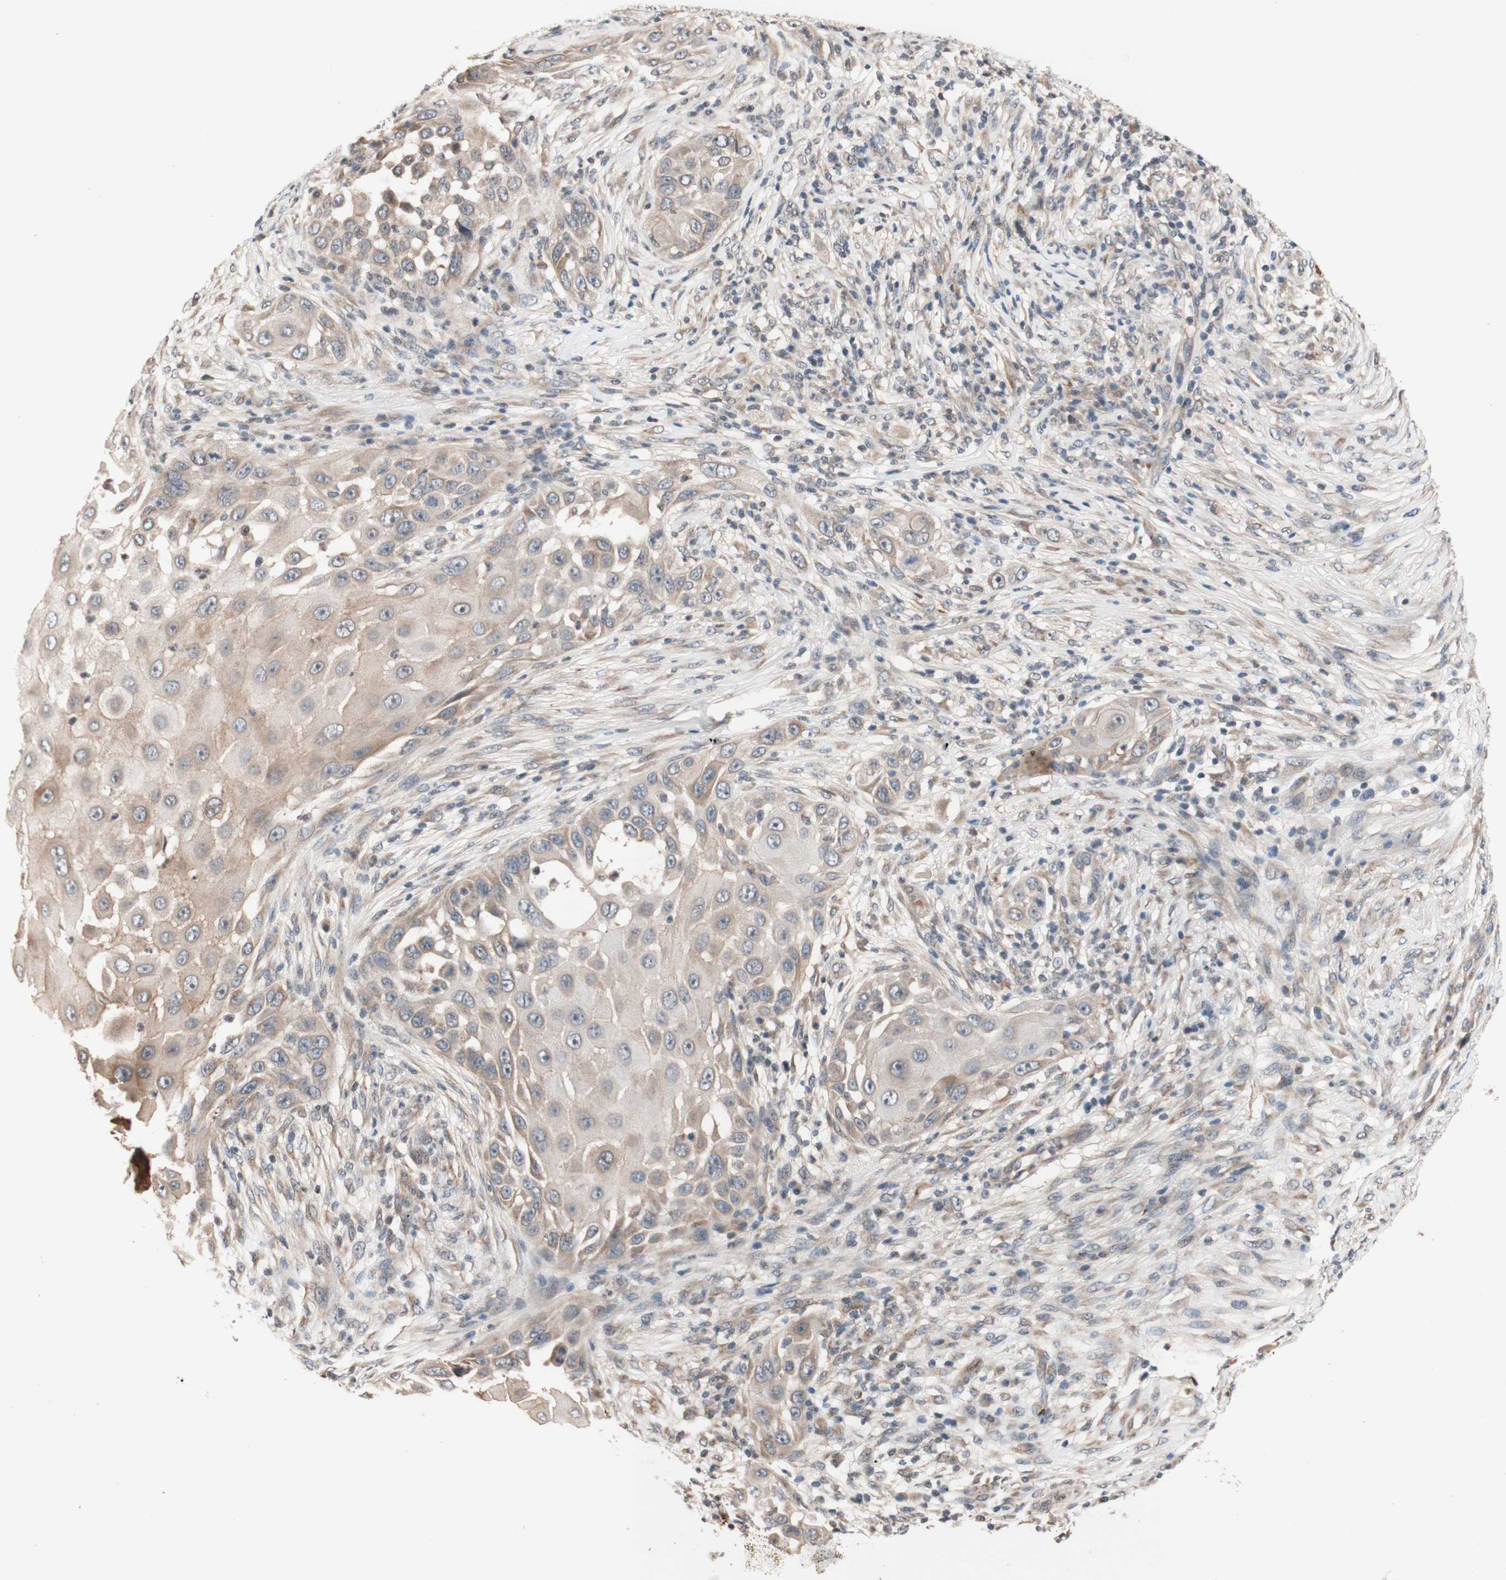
{"staining": {"intensity": "weak", "quantity": ">75%", "location": "cytoplasmic/membranous"}, "tissue": "skin cancer", "cell_type": "Tumor cells", "image_type": "cancer", "snomed": [{"axis": "morphology", "description": "Squamous cell carcinoma, NOS"}, {"axis": "topography", "description": "Skin"}], "caption": "Weak cytoplasmic/membranous positivity for a protein is present in approximately >75% of tumor cells of skin cancer using immunohistochemistry.", "gene": "CD55", "patient": {"sex": "female", "age": 44}}